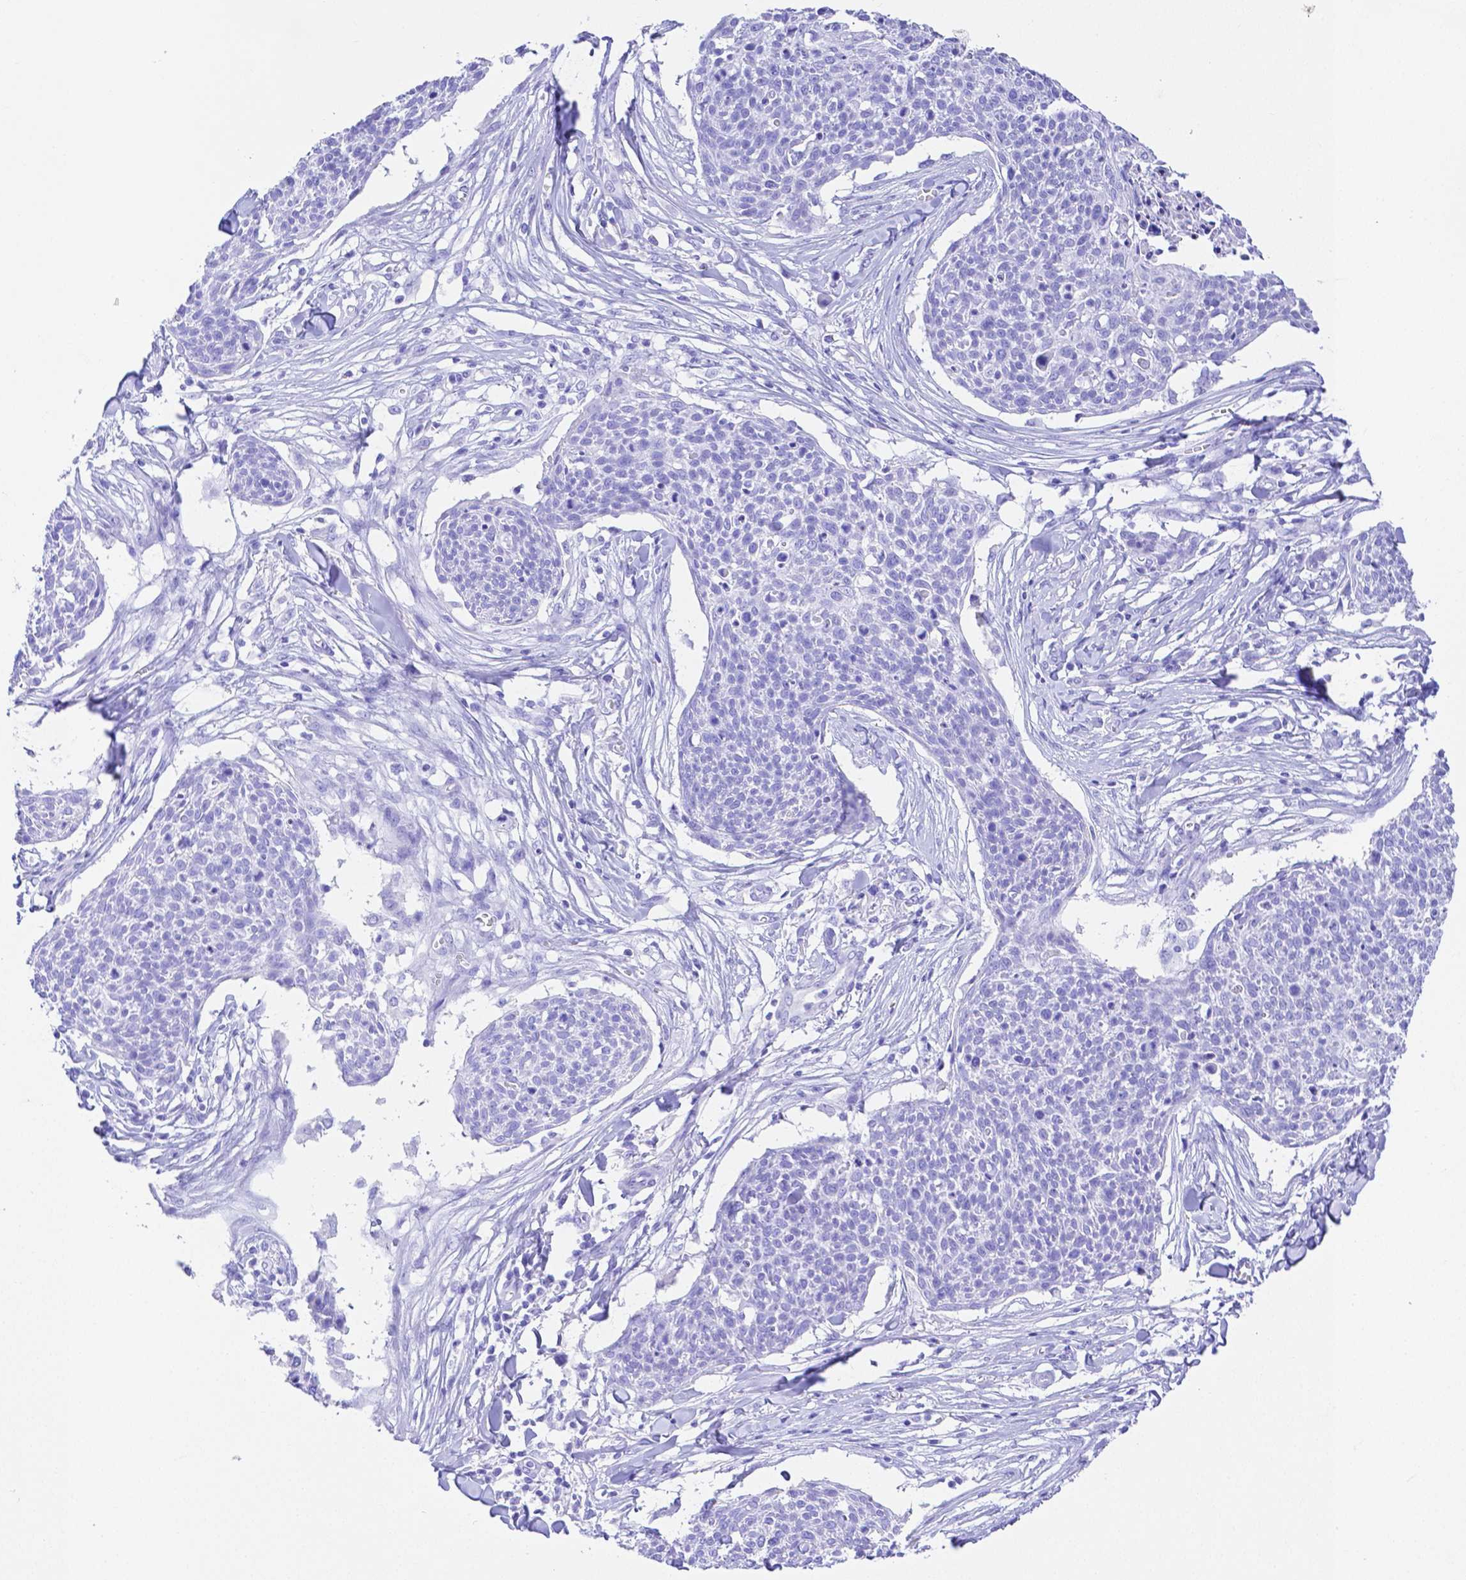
{"staining": {"intensity": "negative", "quantity": "none", "location": "none"}, "tissue": "skin cancer", "cell_type": "Tumor cells", "image_type": "cancer", "snomed": [{"axis": "morphology", "description": "Squamous cell carcinoma, NOS"}, {"axis": "topography", "description": "Skin"}, {"axis": "topography", "description": "Vulva"}], "caption": "Immunohistochemistry photomicrograph of human skin squamous cell carcinoma stained for a protein (brown), which reveals no expression in tumor cells.", "gene": "SMR3A", "patient": {"sex": "female", "age": 75}}